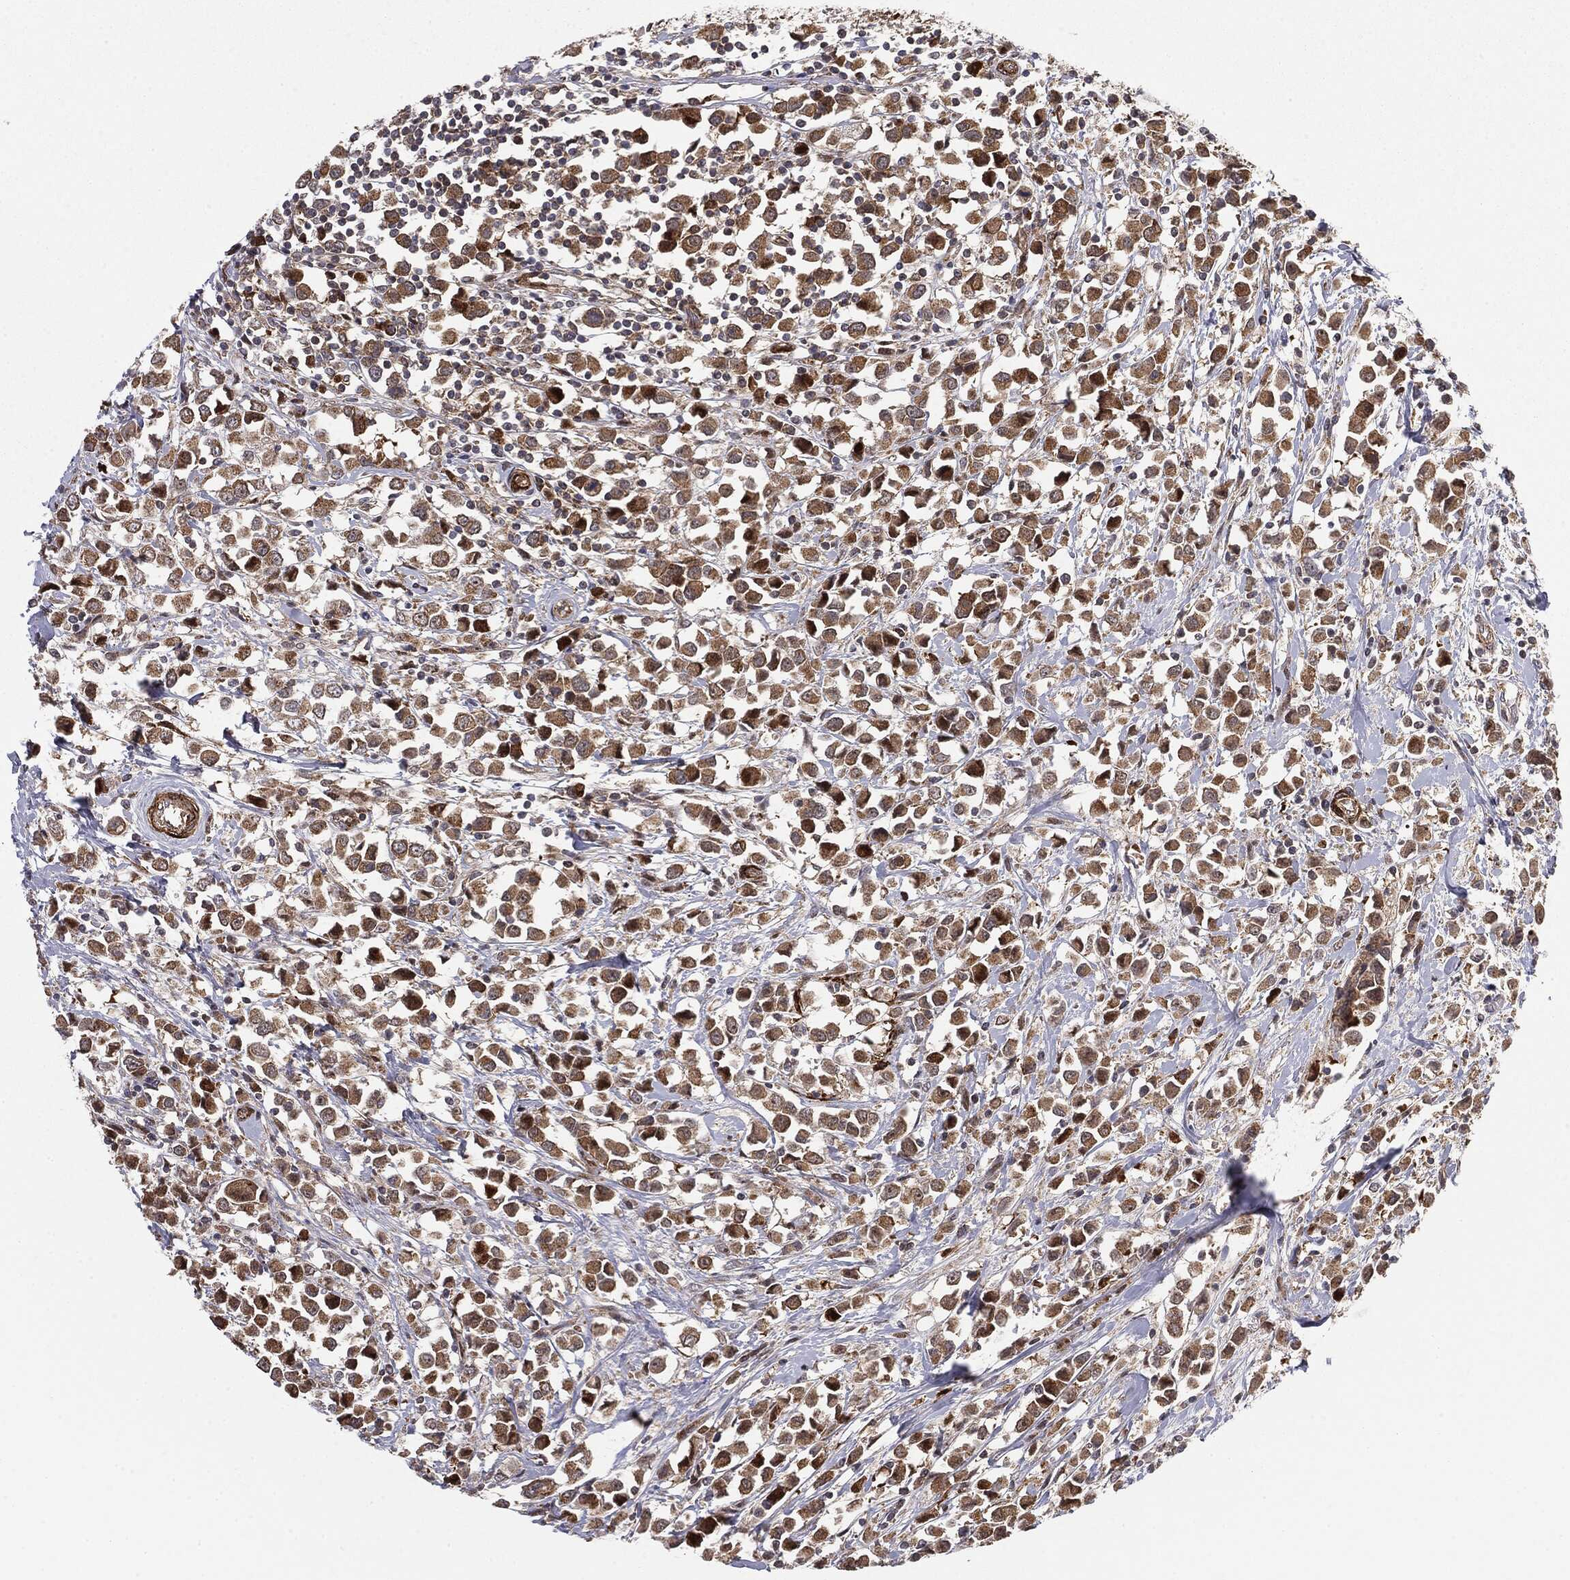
{"staining": {"intensity": "moderate", "quantity": ">75%", "location": "cytoplasmic/membranous"}, "tissue": "breast cancer", "cell_type": "Tumor cells", "image_type": "cancer", "snomed": [{"axis": "morphology", "description": "Duct carcinoma"}, {"axis": "topography", "description": "Breast"}], "caption": "Breast intraductal carcinoma stained with DAB (3,3'-diaminobenzidine) immunohistochemistry exhibits medium levels of moderate cytoplasmic/membranous expression in approximately >75% of tumor cells.", "gene": "PTEN", "patient": {"sex": "female", "age": 61}}